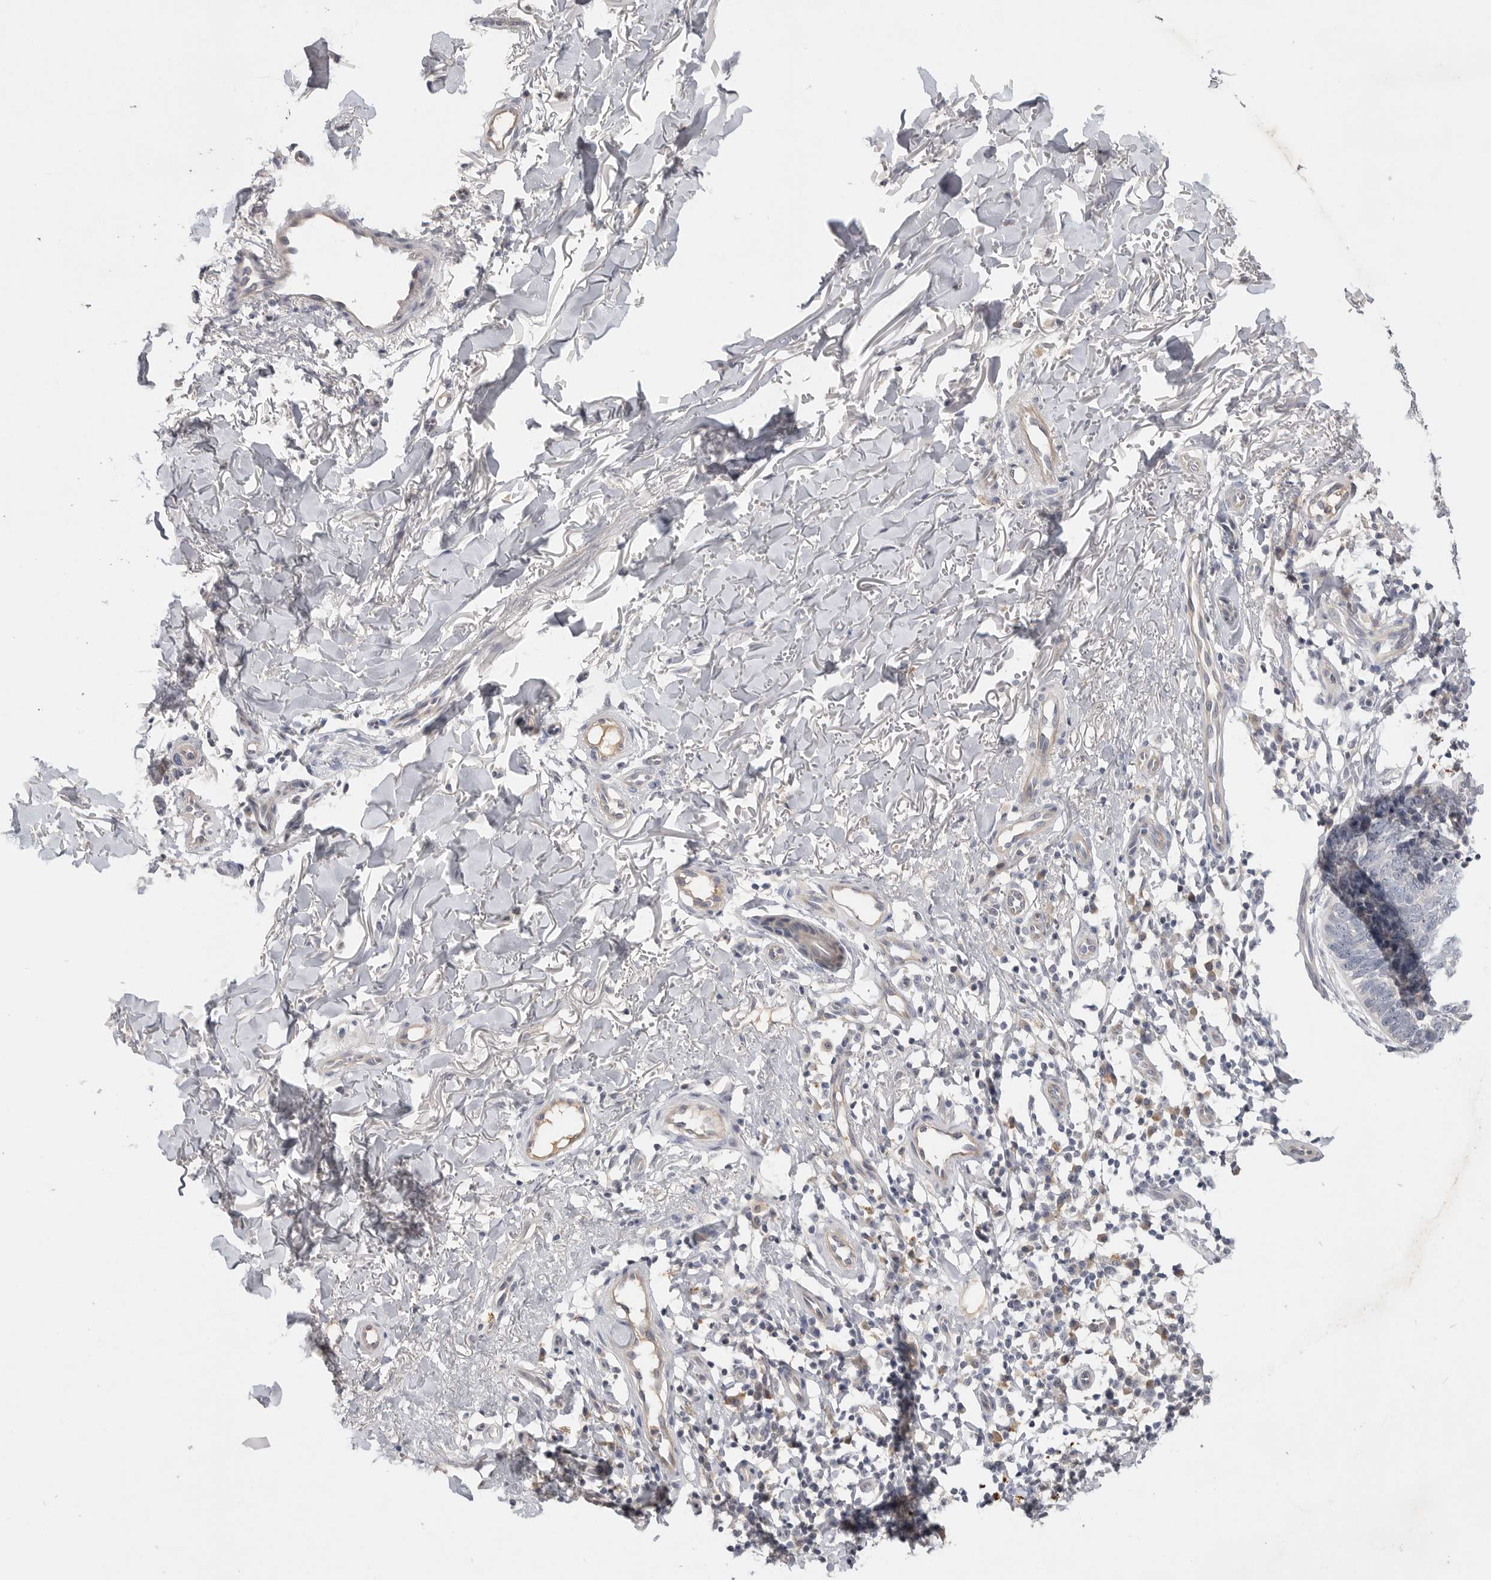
{"staining": {"intensity": "negative", "quantity": "none", "location": "none"}, "tissue": "skin cancer", "cell_type": "Tumor cells", "image_type": "cancer", "snomed": [{"axis": "morphology", "description": "Normal tissue, NOS"}, {"axis": "morphology", "description": "Basal cell carcinoma"}, {"axis": "topography", "description": "Skin"}], "caption": "Tumor cells show no significant expression in basal cell carcinoma (skin).", "gene": "ITGAD", "patient": {"sex": "male", "age": 77}}